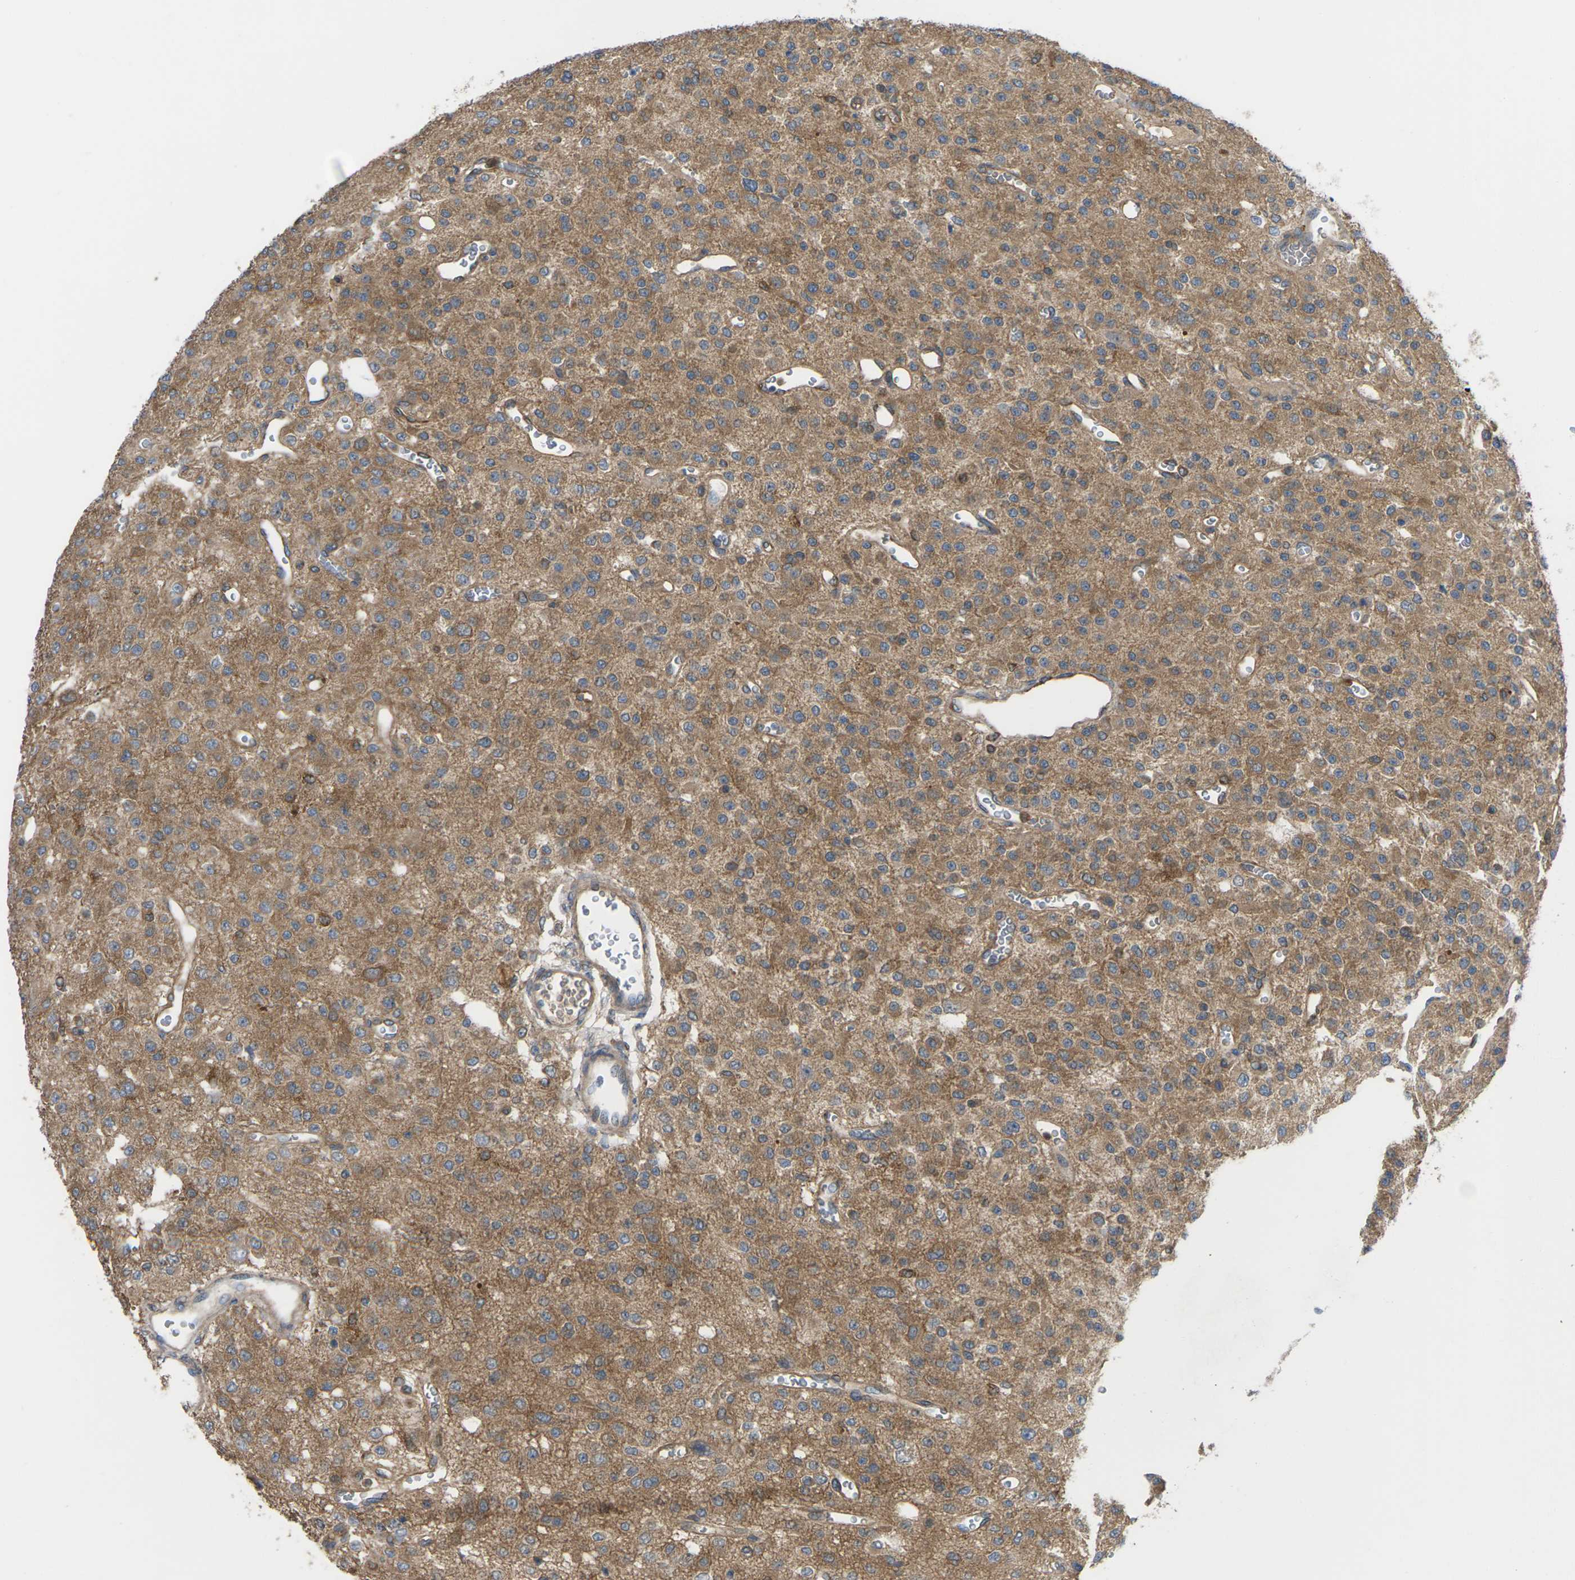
{"staining": {"intensity": "moderate", "quantity": ">75%", "location": "cytoplasmic/membranous"}, "tissue": "glioma", "cell_type": "Tumor cells", "image_type": "cancer", "snomed": [{"axis": "morphology", "description": "Glioma, malignant, Low grade"}, {"axis": "topography", "description": "Brain"}], "caption": "Immunohistochemistry image of malignant glioma (low-grade) stained for a protein (brown), which displays medium levels of moderate cytoplasmic/membranous staining in approximately >75% of tumor cells.", "gene": "TIAM1", "patient": {"sex": "male", "age": 38}}